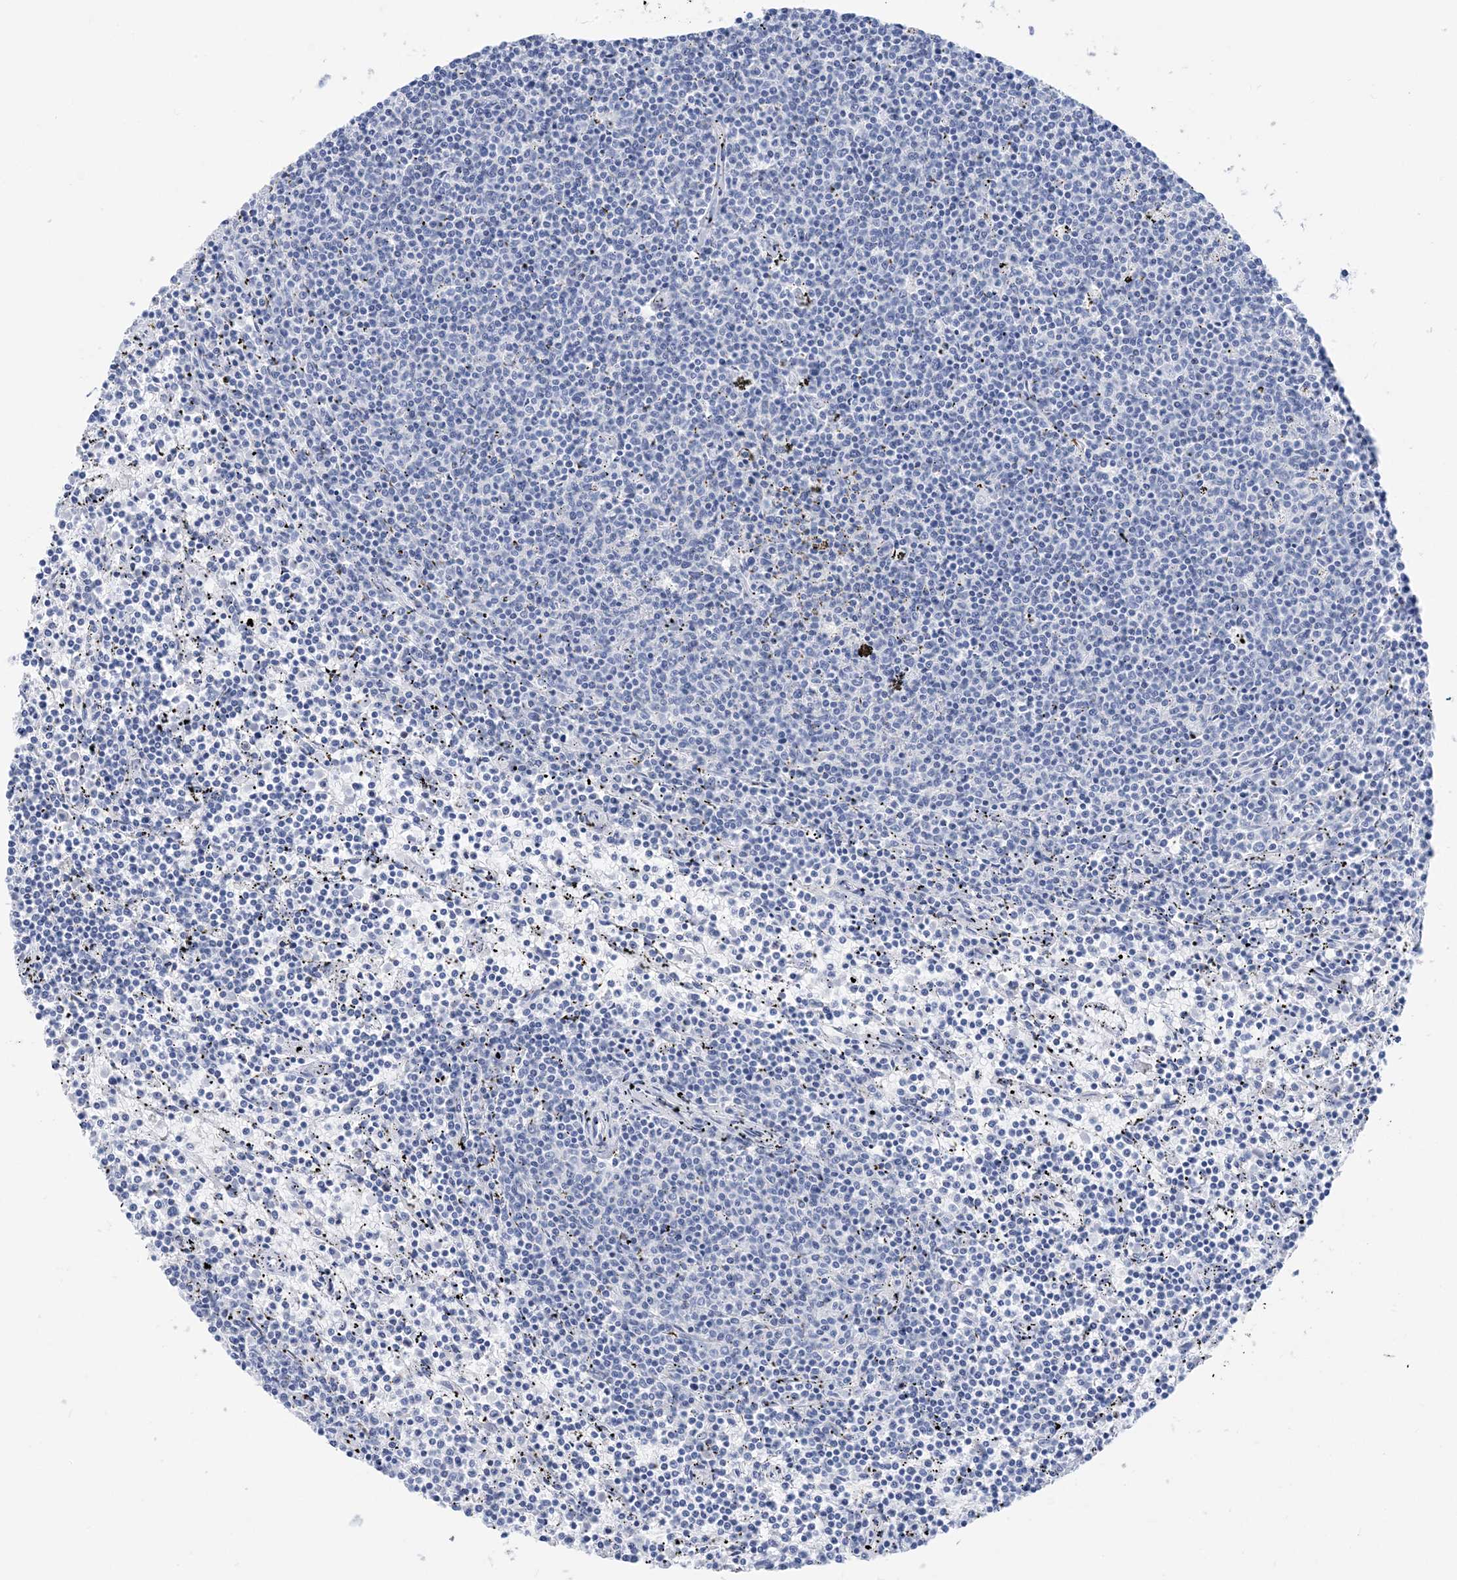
{"staining": {"intensity": "negative", "quantity": "none", "location": "none"}, "tissue": "lymphoma", "cell_type": "Tumor cells", "image_type": "cancer", "snomed": [{"axis": "morphology", "description": "Malignant lymphoma, non-Hodgkin's type, Low grade"}, {"axis": "topography", "description": "Spleen"}], "caption": "Lymphoma was stained to show a protein in brown. There is no significant positivity in tumor cells. (Stains: DAB (3,3'-diaminobenzidine) immunohistochemistry with hematoxylin counter stain, Microscopy: brightfield microscopy at high magnification).", "gene": "SH3YL1", "patient": {"sex": "female", "age": 50}}